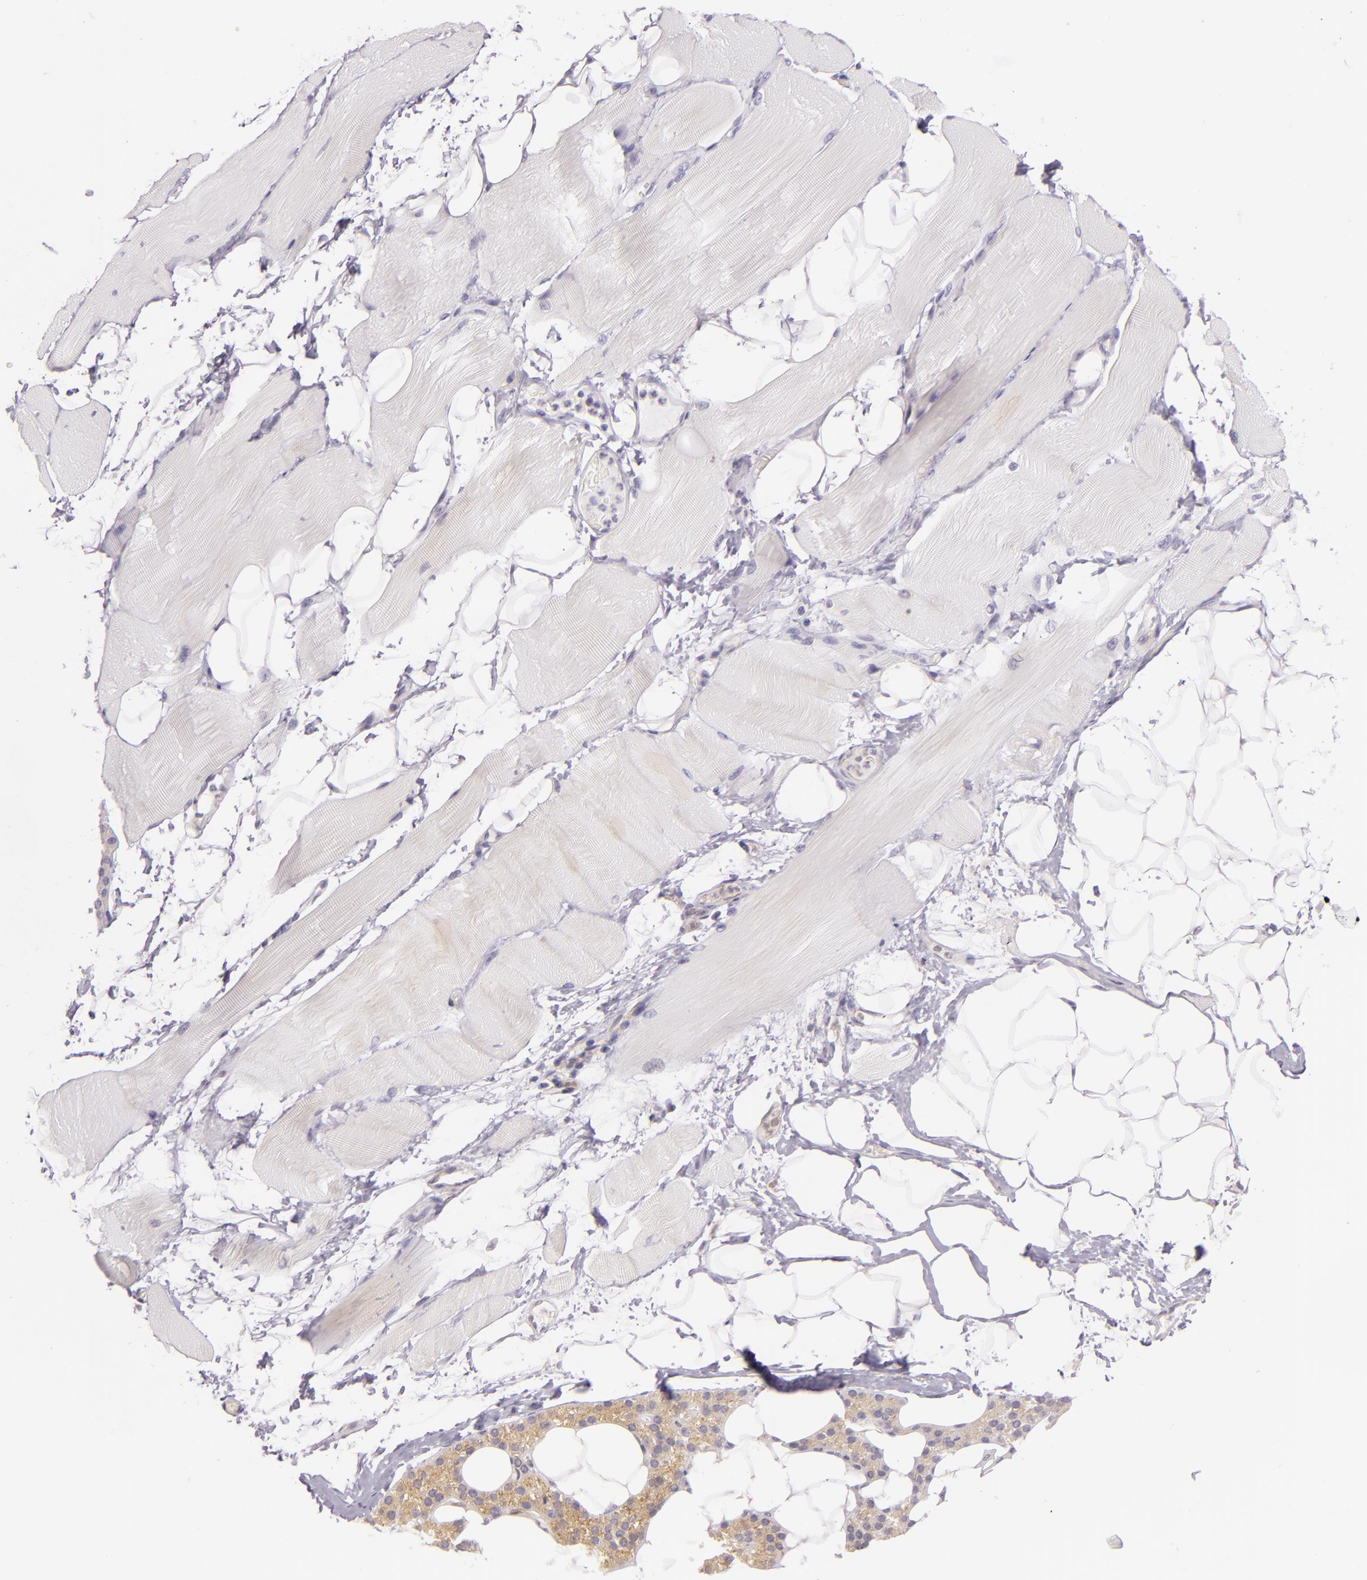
{"staining": {"intensity": "negative", "quantity": "none", "location": "none"}, "tissue": "skeletal muscle", "cell_type": "Myocytes", "image_type": "normal", "snomed": [{"axis": "morphology", "description": "Normal tissue, NOS"}, {"axis": "topography", "description": "Skeletal muscle"}, {"axis": "topography", "description": "Parathyroid gland"}], "caption": "Immunohistochemical staining of normal human skeletal muscle shows no significant positivity in myocytes.", "gene": "UPF3B", "patient": {"sex": "female", "age": 37}}